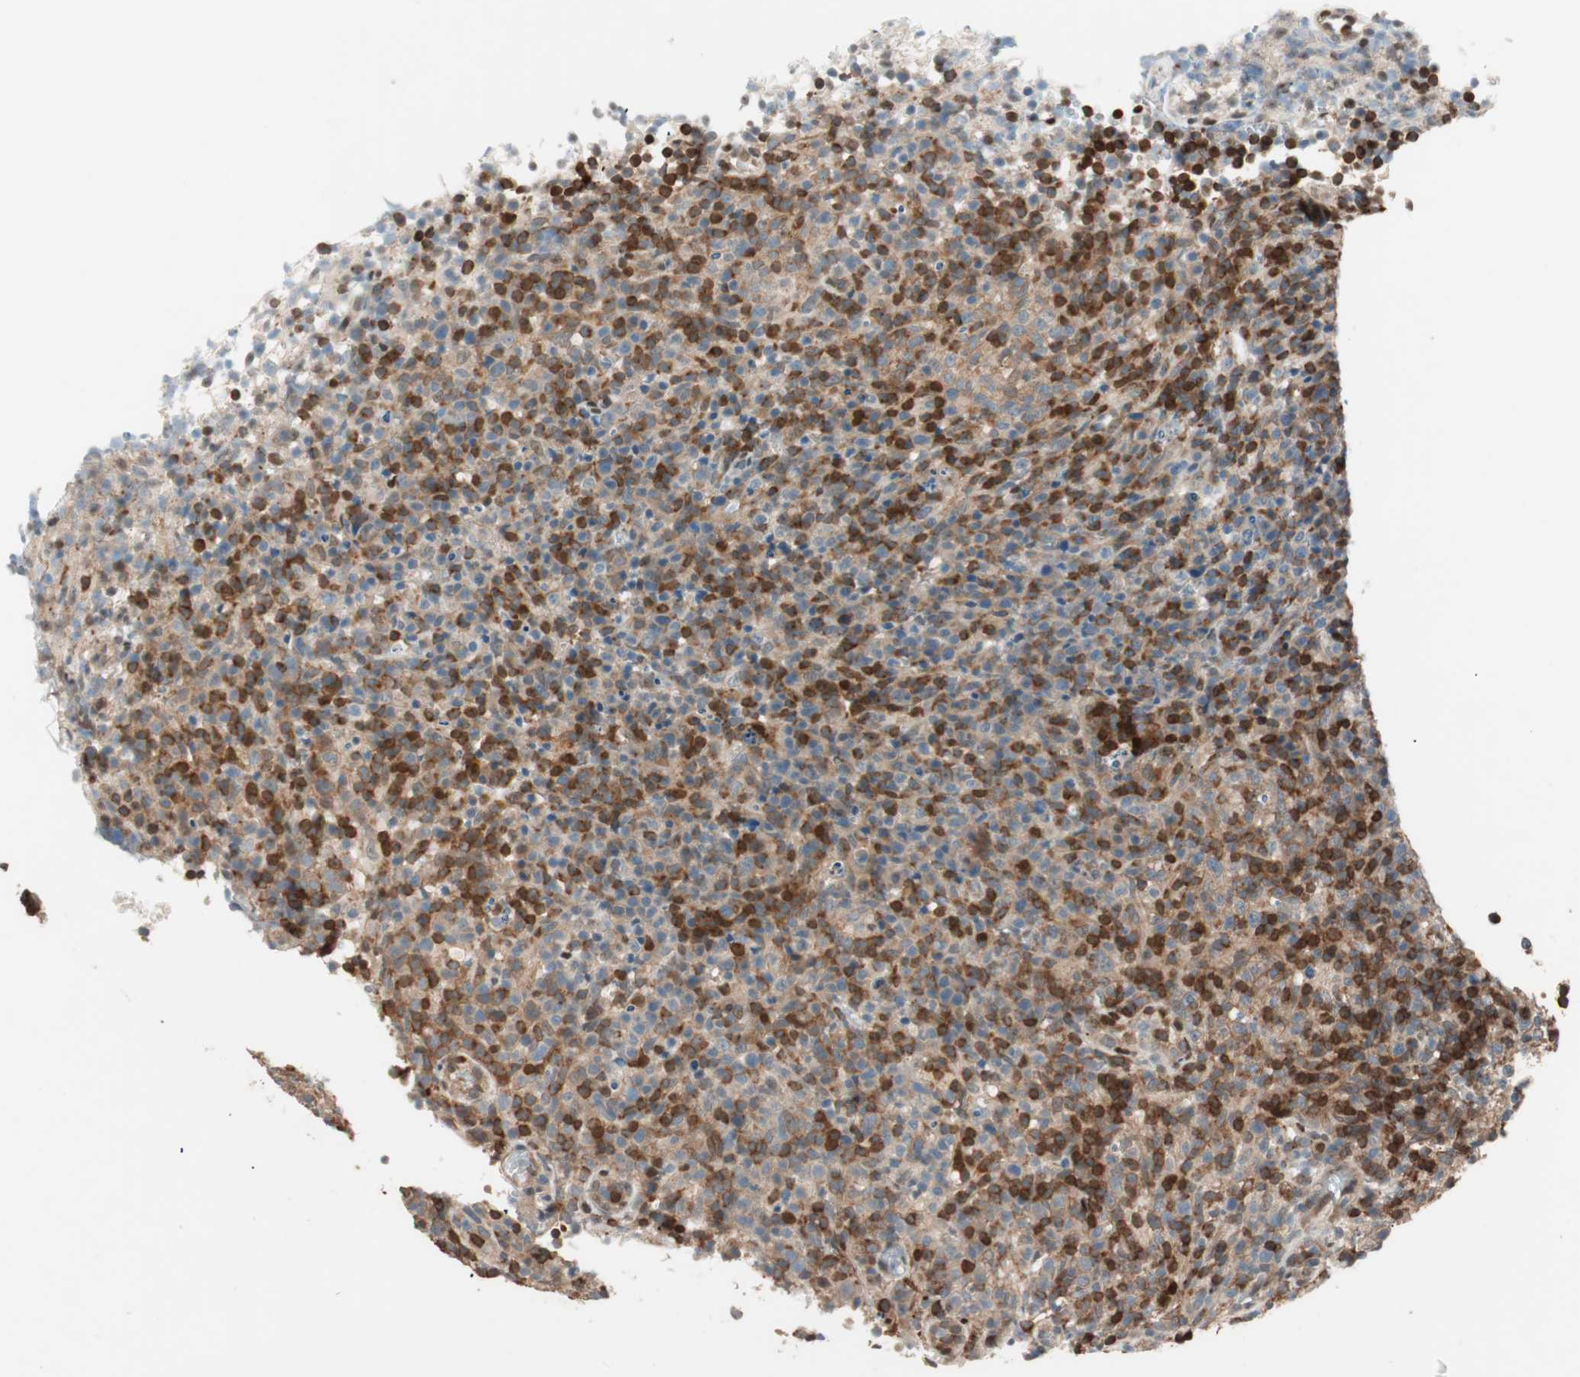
{"staining": {"intensity": "strong", "quantity": "25%-75%", "location": "cytoplasmic/membranous"}, "tissue": "lymphoma", "cell_type": "Tumor cells", "image_type": "cancer", "snomed": [{"axis": "morphology", "description": "Malignant lymphoma, non-Hodgkin's type, High grade"}, {"axis": "topography", "description": "Lymph node"}], "caption": "An IHC micrograph of neoplastic tissue is shown. Protein staining in brown highlights strong cytoplasmic/membranous positivity in malignant lymphoma, non-Hodgkin's type (high-grade) within tumor cells. The staining is performed using DAB brown chromogen to label protein expression. The nuclei are counter-stained blue using hematoxylin.", "gene": "BIN1", "patient": {"sex": "female", "age": 76}}